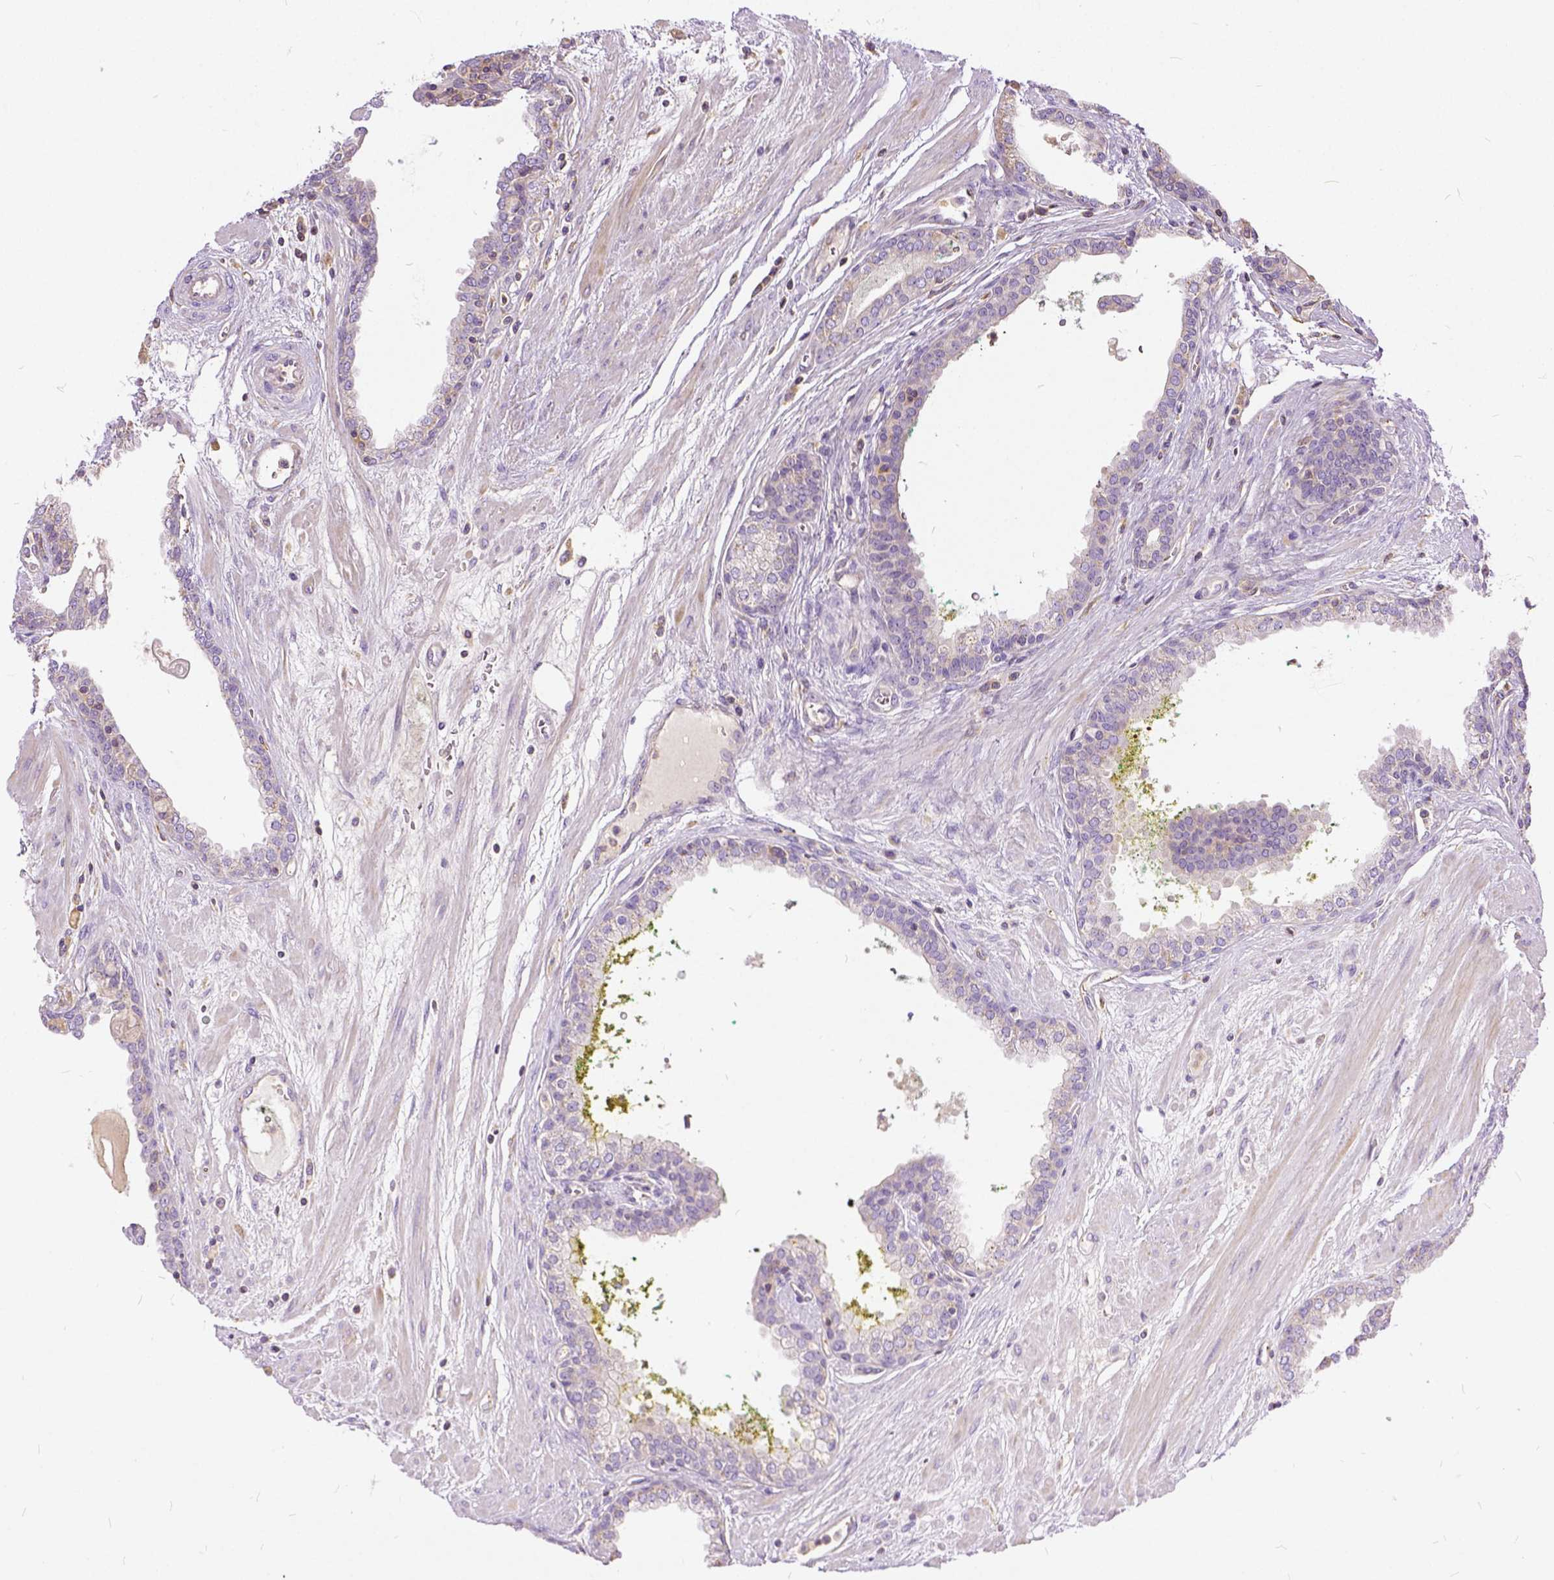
{"staining": {"intensity": "negative", "quantity": "none", "location": "none"}, "tissue": "prostate cancer", "cell_type": "Tumor cells", "image_type": "cancer", "snomed": [{"axis": "morphology", "description": "Adenocarcinoma, Low grade"}, {"axis": "topography", "description": "Prostate"}], "caption": "Tumor cells show no significant protein positivity in prostate cancer. The staining was performed using DAB (3,3'-diaminobenzidine) to visualize the protein expression in brown, while the nuclei were stained in blue with hematoxylin (Magnification: 20x).", "gene": "CADM4", "patient": {"sex": "male", "age": 64}}